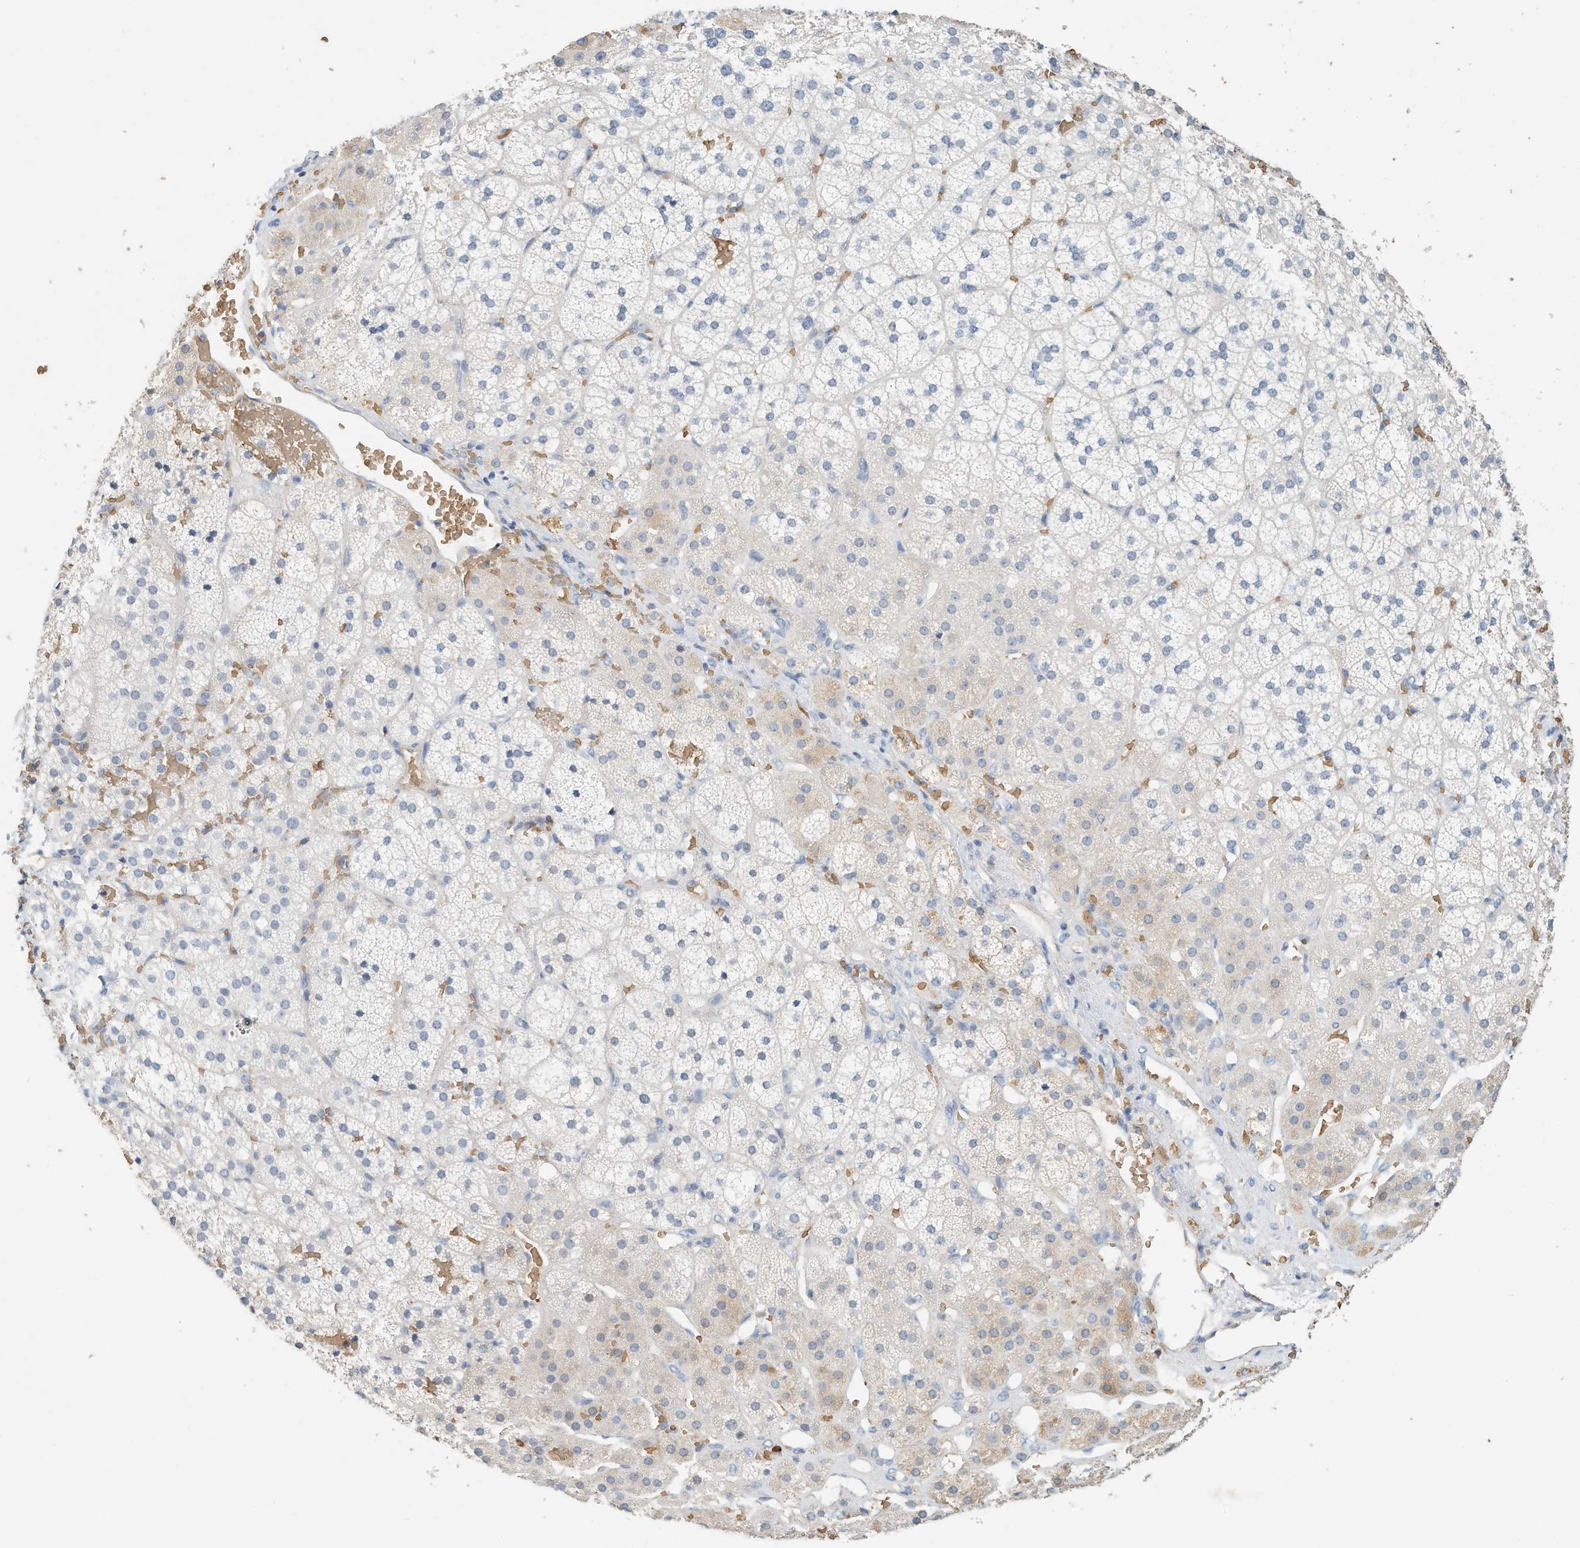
{"staining": {"intensity": "negative", "quantity": "none", "location": "none"}, "tissue": "adrenal gland", "cell_type": "Glandular cells", "image_type": "normal", "snomed": [{"axis": "morphology", "description": "Normal tissue, NOS"}, {"axis": "topography", "description": "Adrenal gland"}], "caption": "Adrenal gland stained for a protein using immunohistochemistry (IHC) reveals no expression glandular cells.", "gene": "RCAN3", "patient": {"sex": "female", "age": 44}}